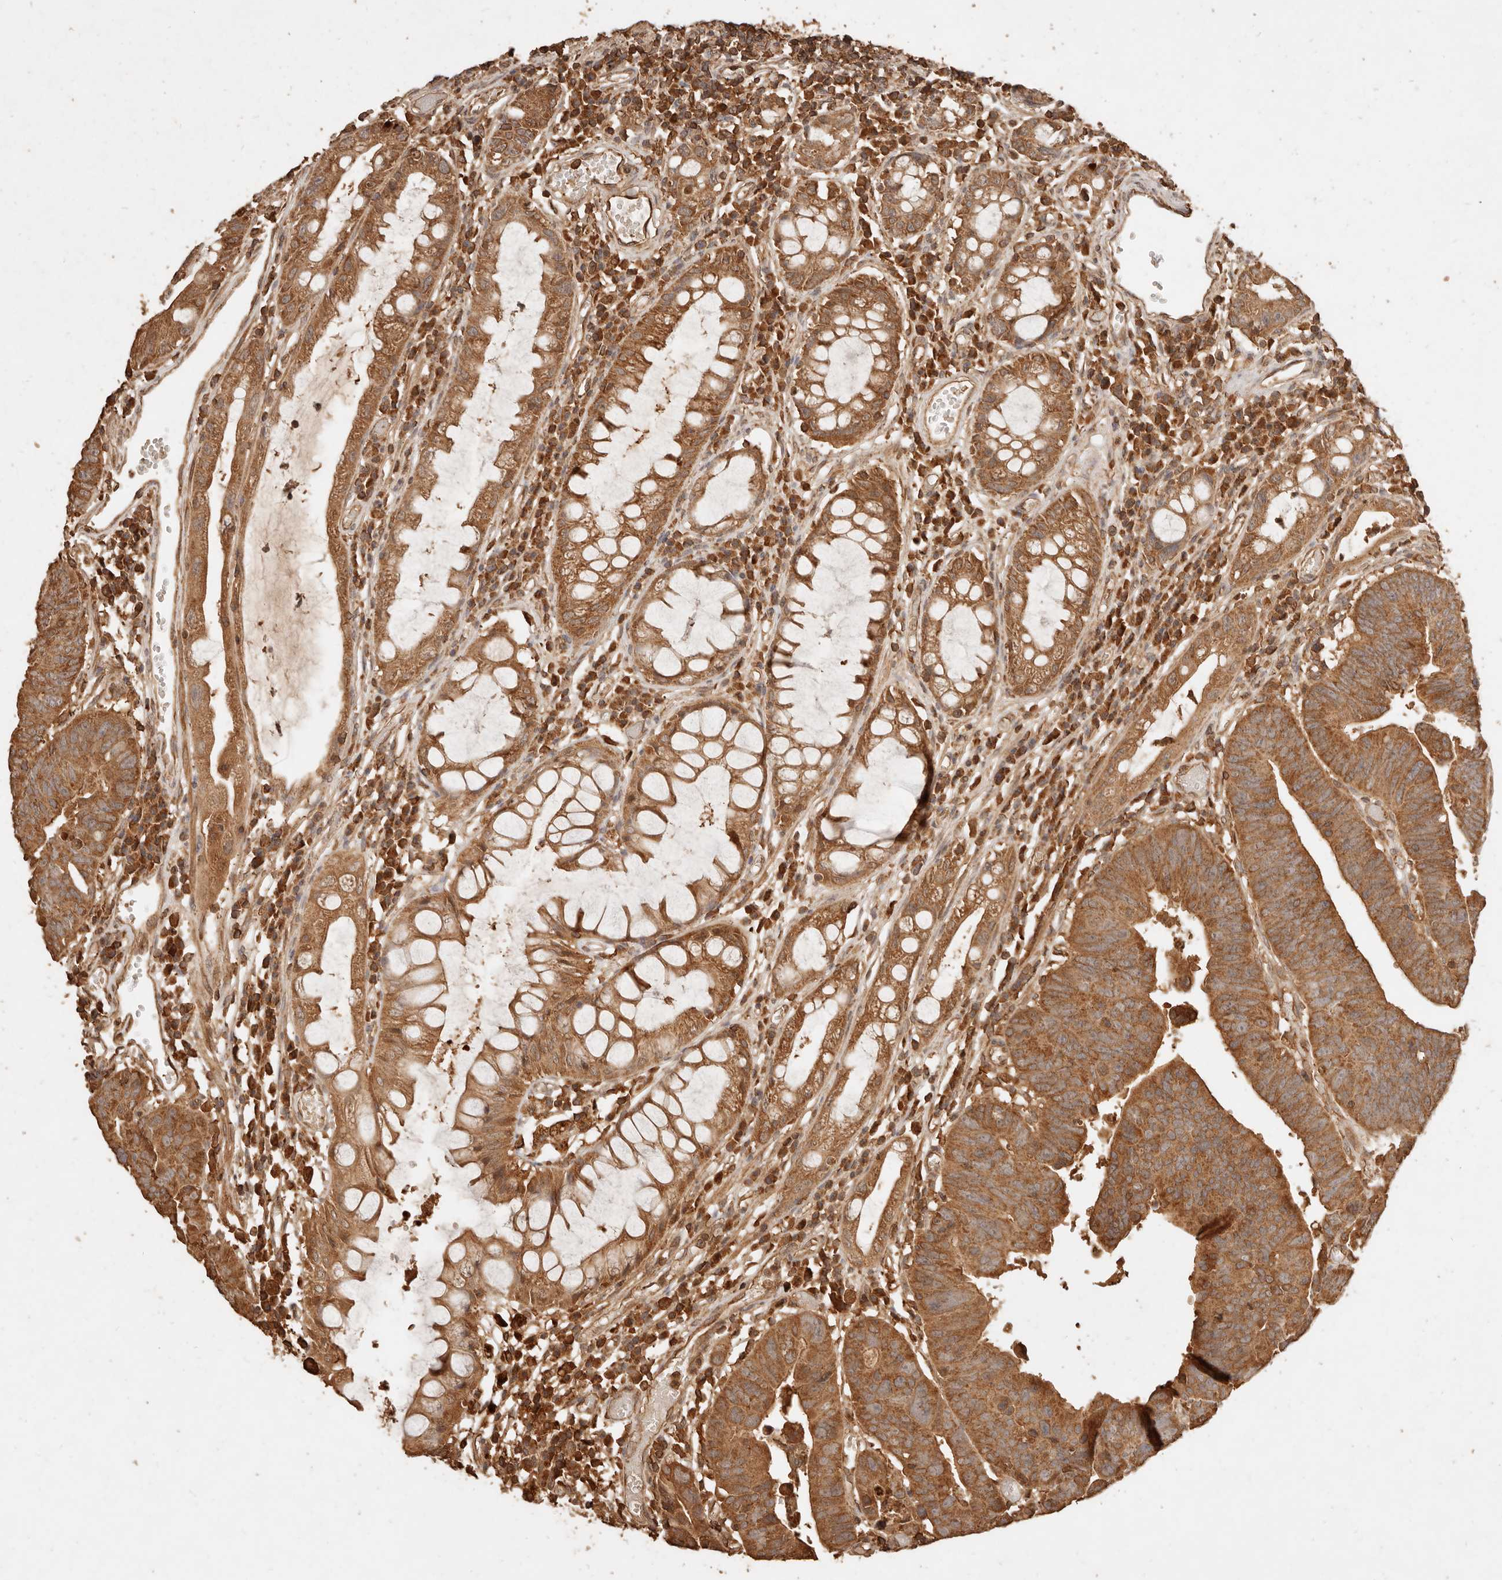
{"staining": {"intensity": "strong", "quantity": ">75%", "location": "cytoplasmic/membranous"}, "tissue": "colorectal cancer", "cell_type": "Tumor cells", "image_type": "cancer", "snomed": [{"axis": "morphology", "description": "Adenocarcinoma, NOS"}, {"axis": "topography", "description": "Rectum"}], "caption": "The micrograph shows a brown stain indicating the presence of a protein in the cytoplasmic/membranous of tumor cells in adenocarcinoma (colorectal).", "gene": "FAM180B", "patient": {"sex": "female", "age": 65}}